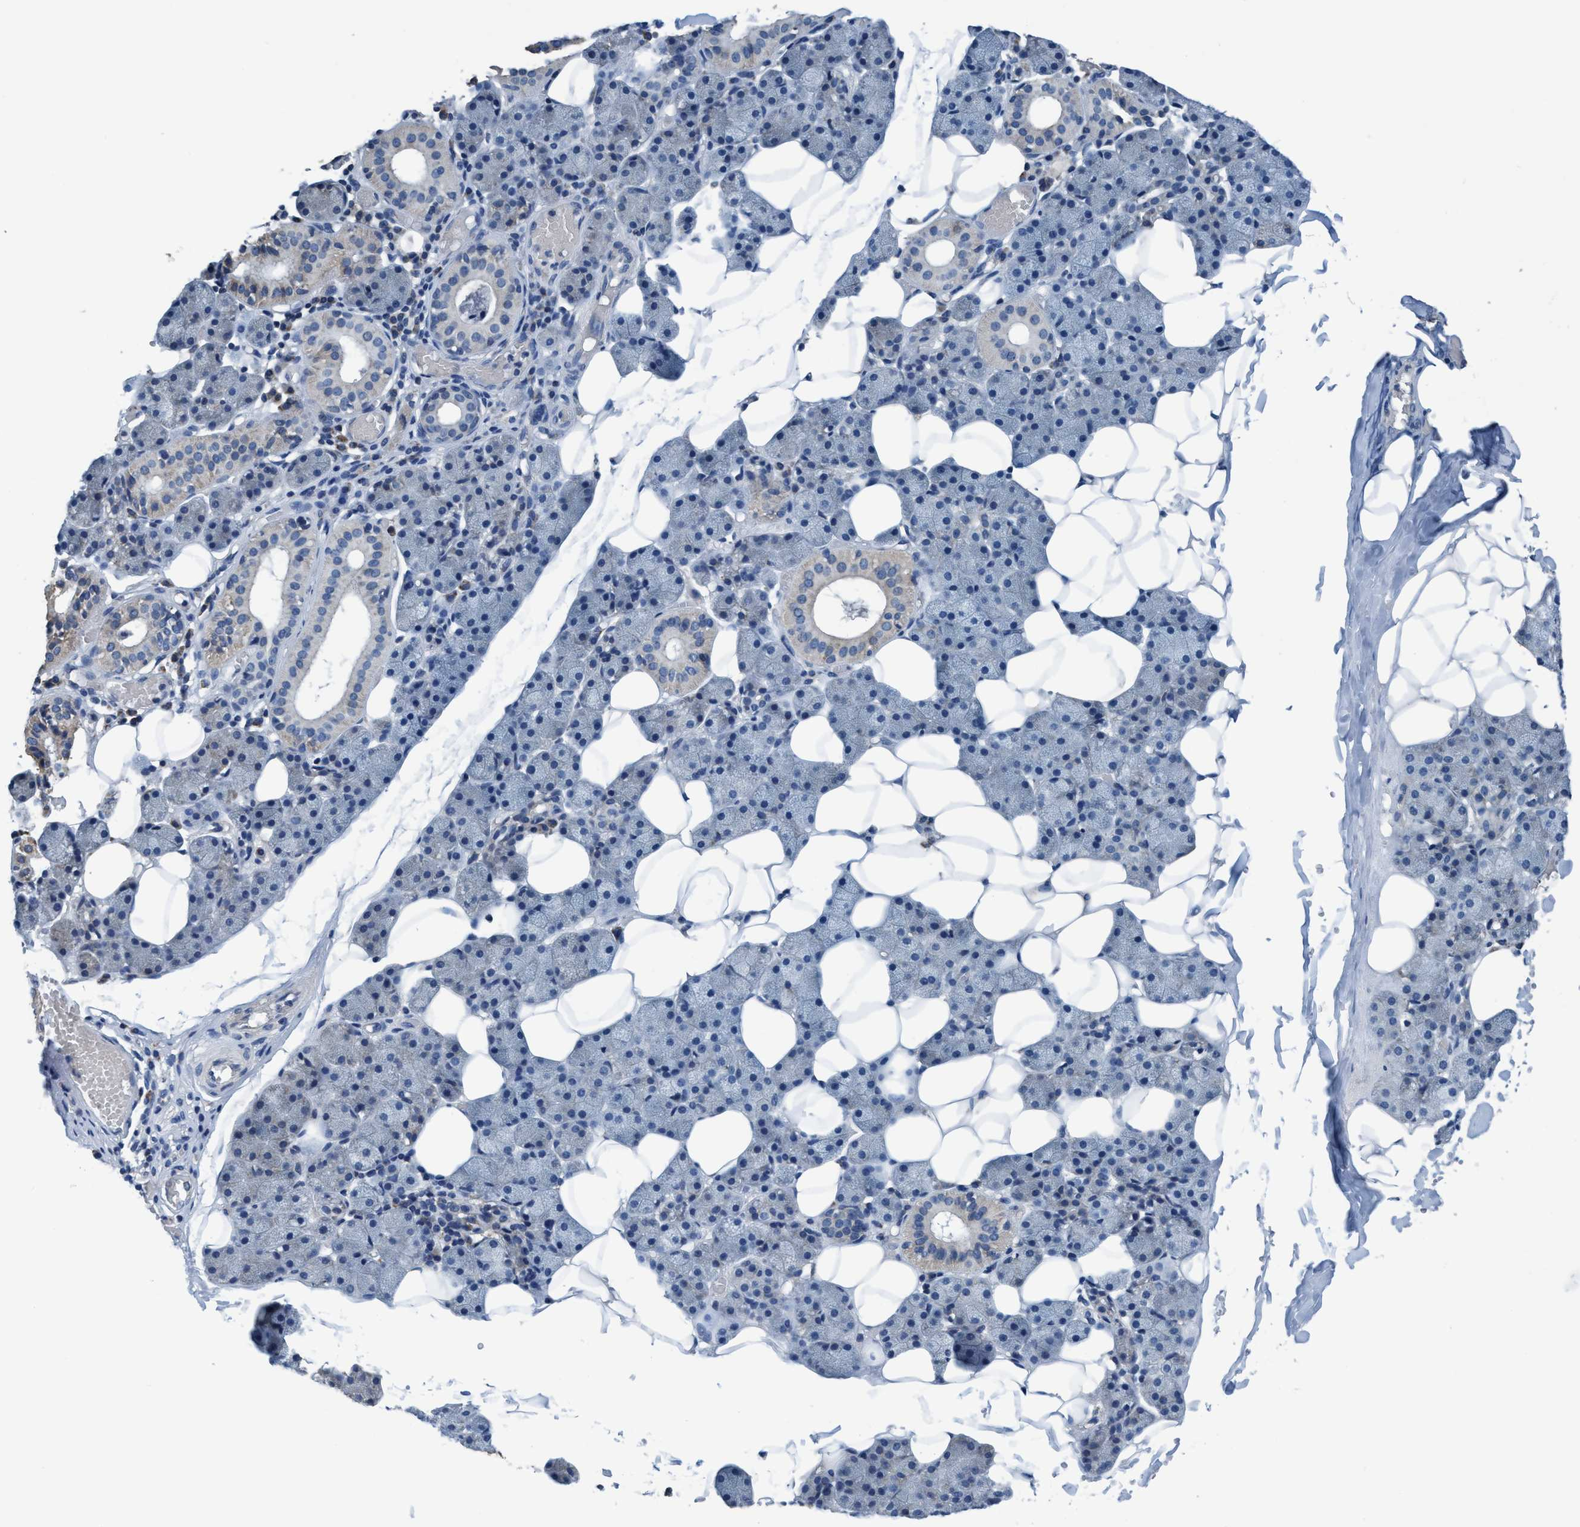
{"staining": {"intensity": "moderate", "quantity": "<25%", "location": "cytoplasmic/membranous"}, "tissue": "salivary gland", "cell_type": "Glandular cells", "image_type": "normal", "snomed": [{"axis": "morphology", "description": "Normal tissue, NOS"}, {"axis": "topography", "description": "Salivary gland"}], "caption": "Salivary gland stained for a protein shows moderate cytoplasmic/membranous positivity in glandular cells.", "gene": "ANKFN1", "patient": {"sex": "female", "age": 33}}